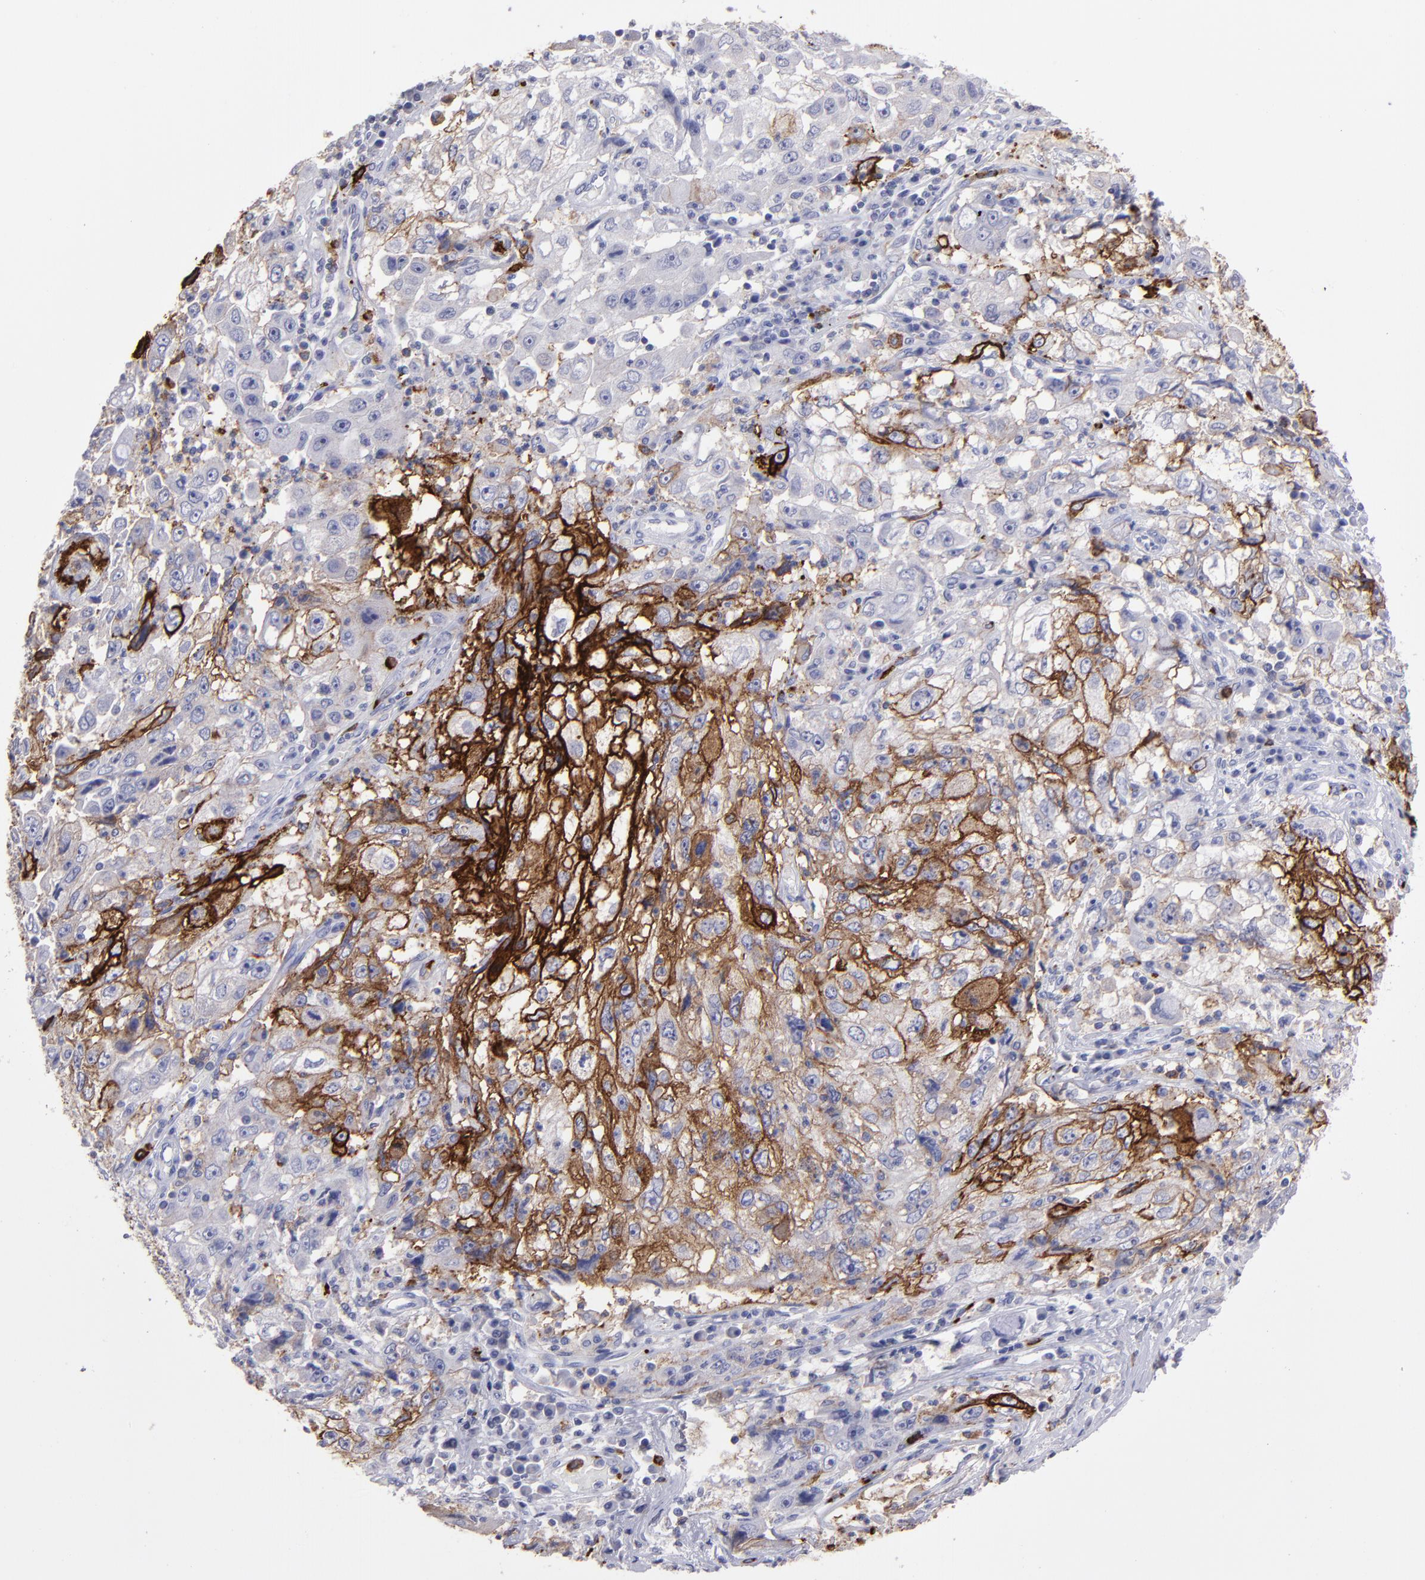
{"staining": {"intensity": "moderate", "quantity": "25%-75%", "location": "cytoplasmic/membranous"}, "tissue": "cervical cancer", "cell_type": "Tumor cells", "image_type": "cancer", "snomed": [{"axis": "morphology", "description": "Squamous cell carcinoma, NOS"}, {"axis": "topography", "description": "Cervix"}], "caption": "A brown stain highlights moderate cytoplasmic/membranous positivity of a protein in cervical cancer tumor cells.", "gene": "CD36", "patient": {"sex": "female", "age": 36}}